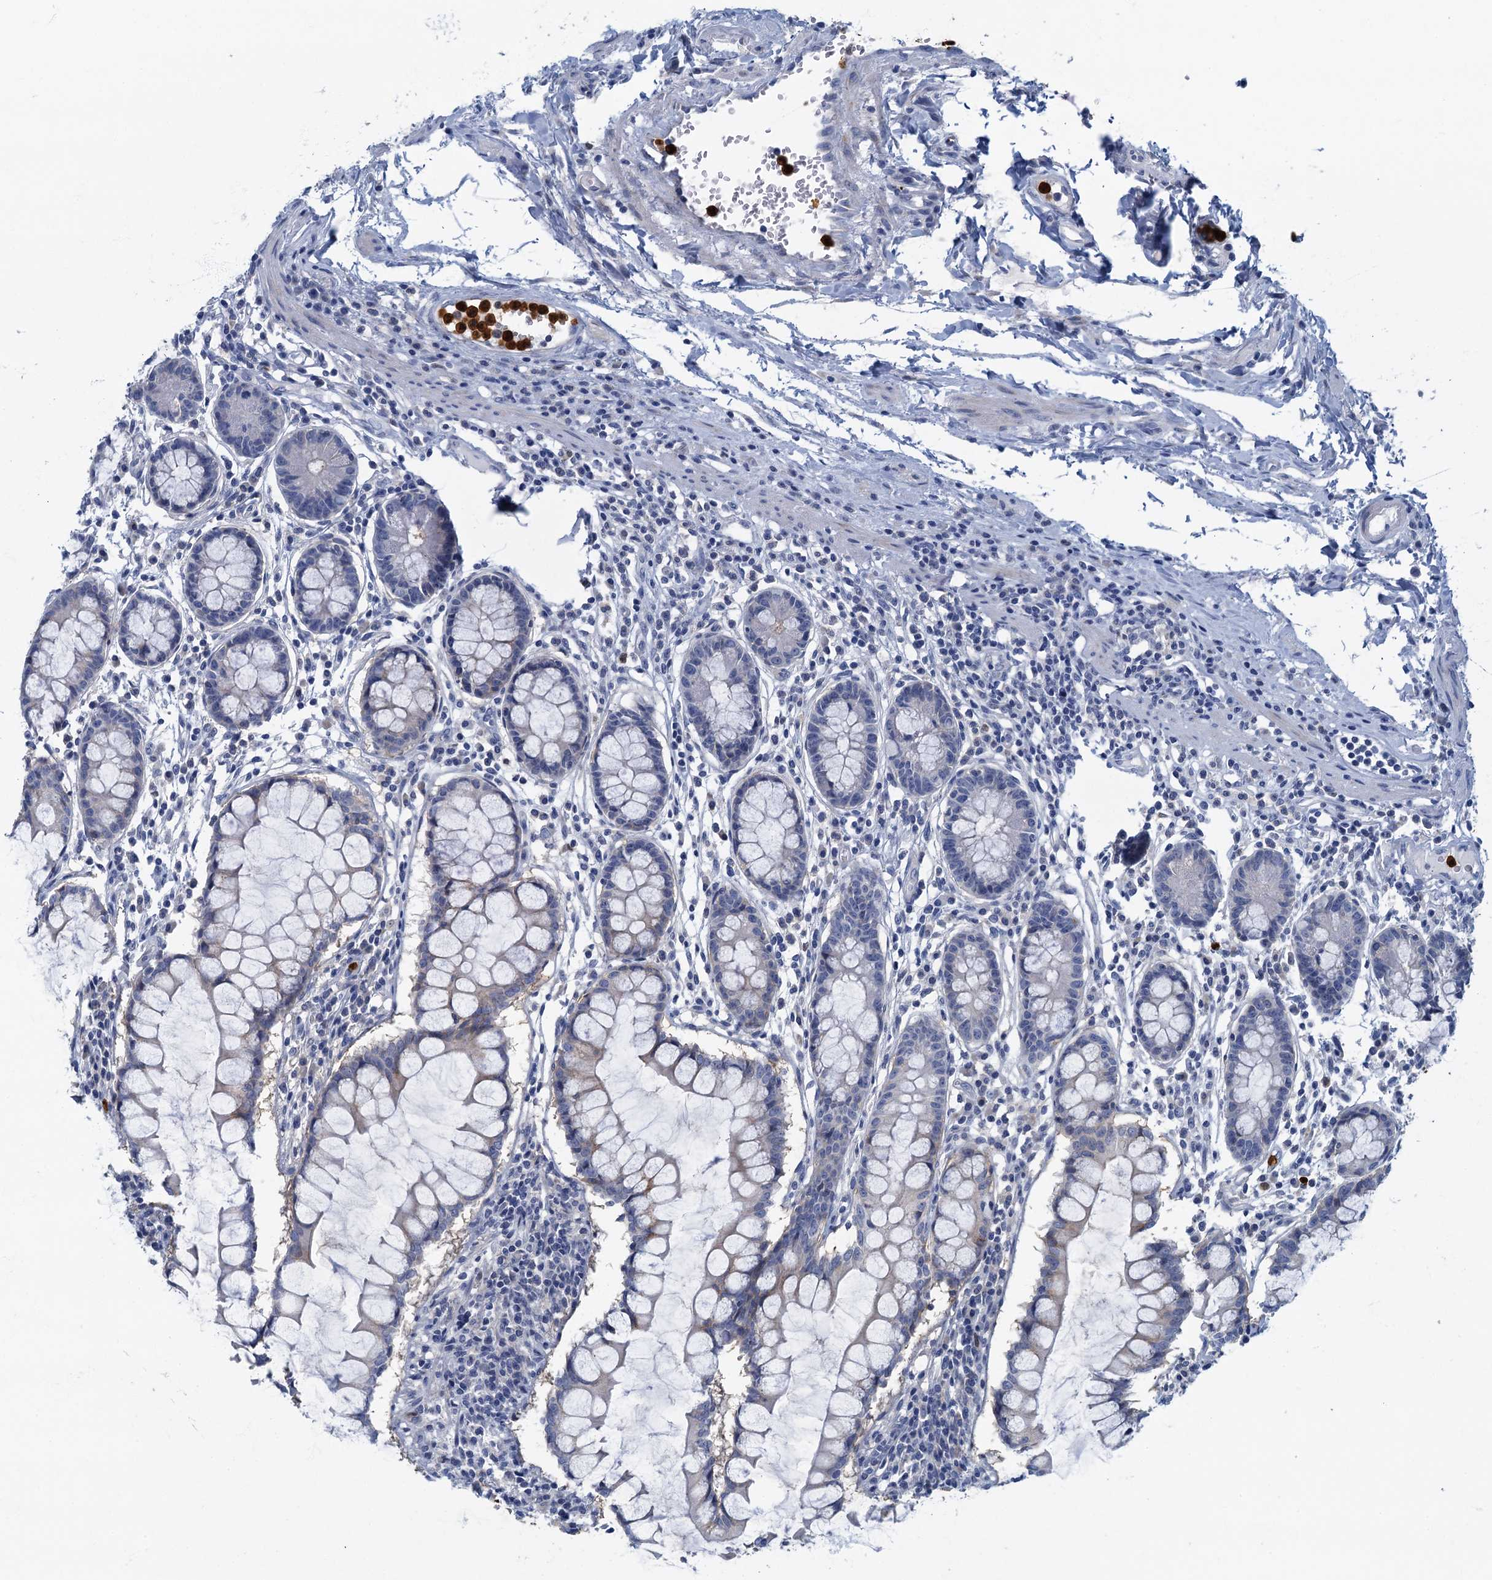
{"staining": {"intensity": "negative", "quantity": "none", "location": "none"}, "tissue": "colon", "cell_type": "Endothelial cells", "image_type": "normal", "snomed": [{"axis": "morphology", "description": "Normal tissue, NOS"}, {"axis": "morphology", "description": "Adenocarcinoma, NOS"}, {"axis": "topography", "description": "Colon"}], "caption": "The histopathology image shows no staining of endothelial cells in unremarkable colon. (DAB immunohistochemistry (IHC), high magnification).", "gene": "ANKDD1A", "patient": {"sex": "female", "age": 55}}